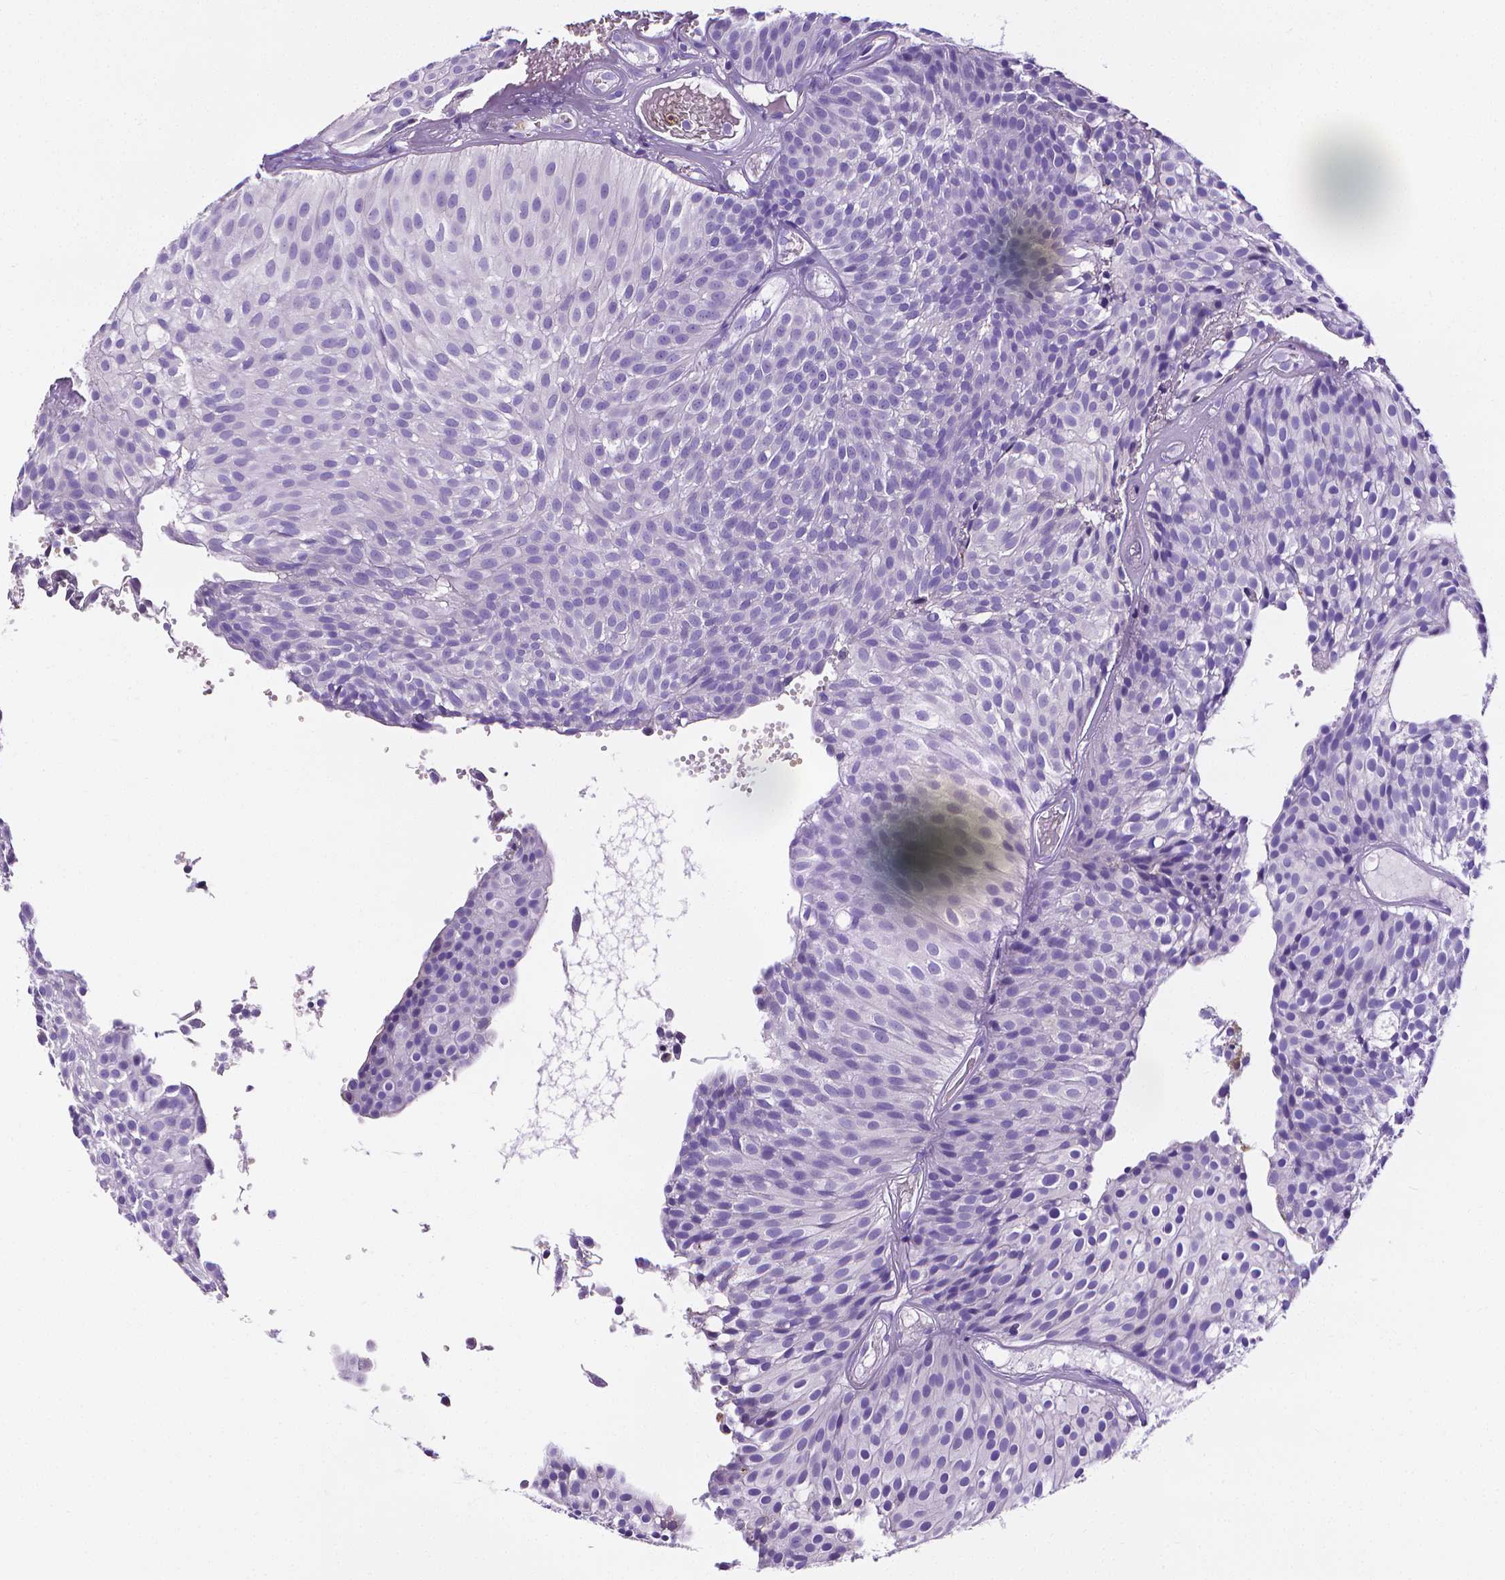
{"staining": {"intensity": "negative", "quantity": "none", "location": "none"}, "tissue": "urothelial cancer", "cell_type": "Tumor cells", "image_type": "cancer", "snomed": [{"axis": "morphology", "description": "Urothelial carcinoma, Low grade"}, {"axis": "topography", "description": "Urinary bladder"}], "caption": "IHC of human urothelial carcinoma (low-grade) exhibits no positivity in tumor cells.", "gene": "MMP9", "patient": {"sex": "male", "age": 63}}